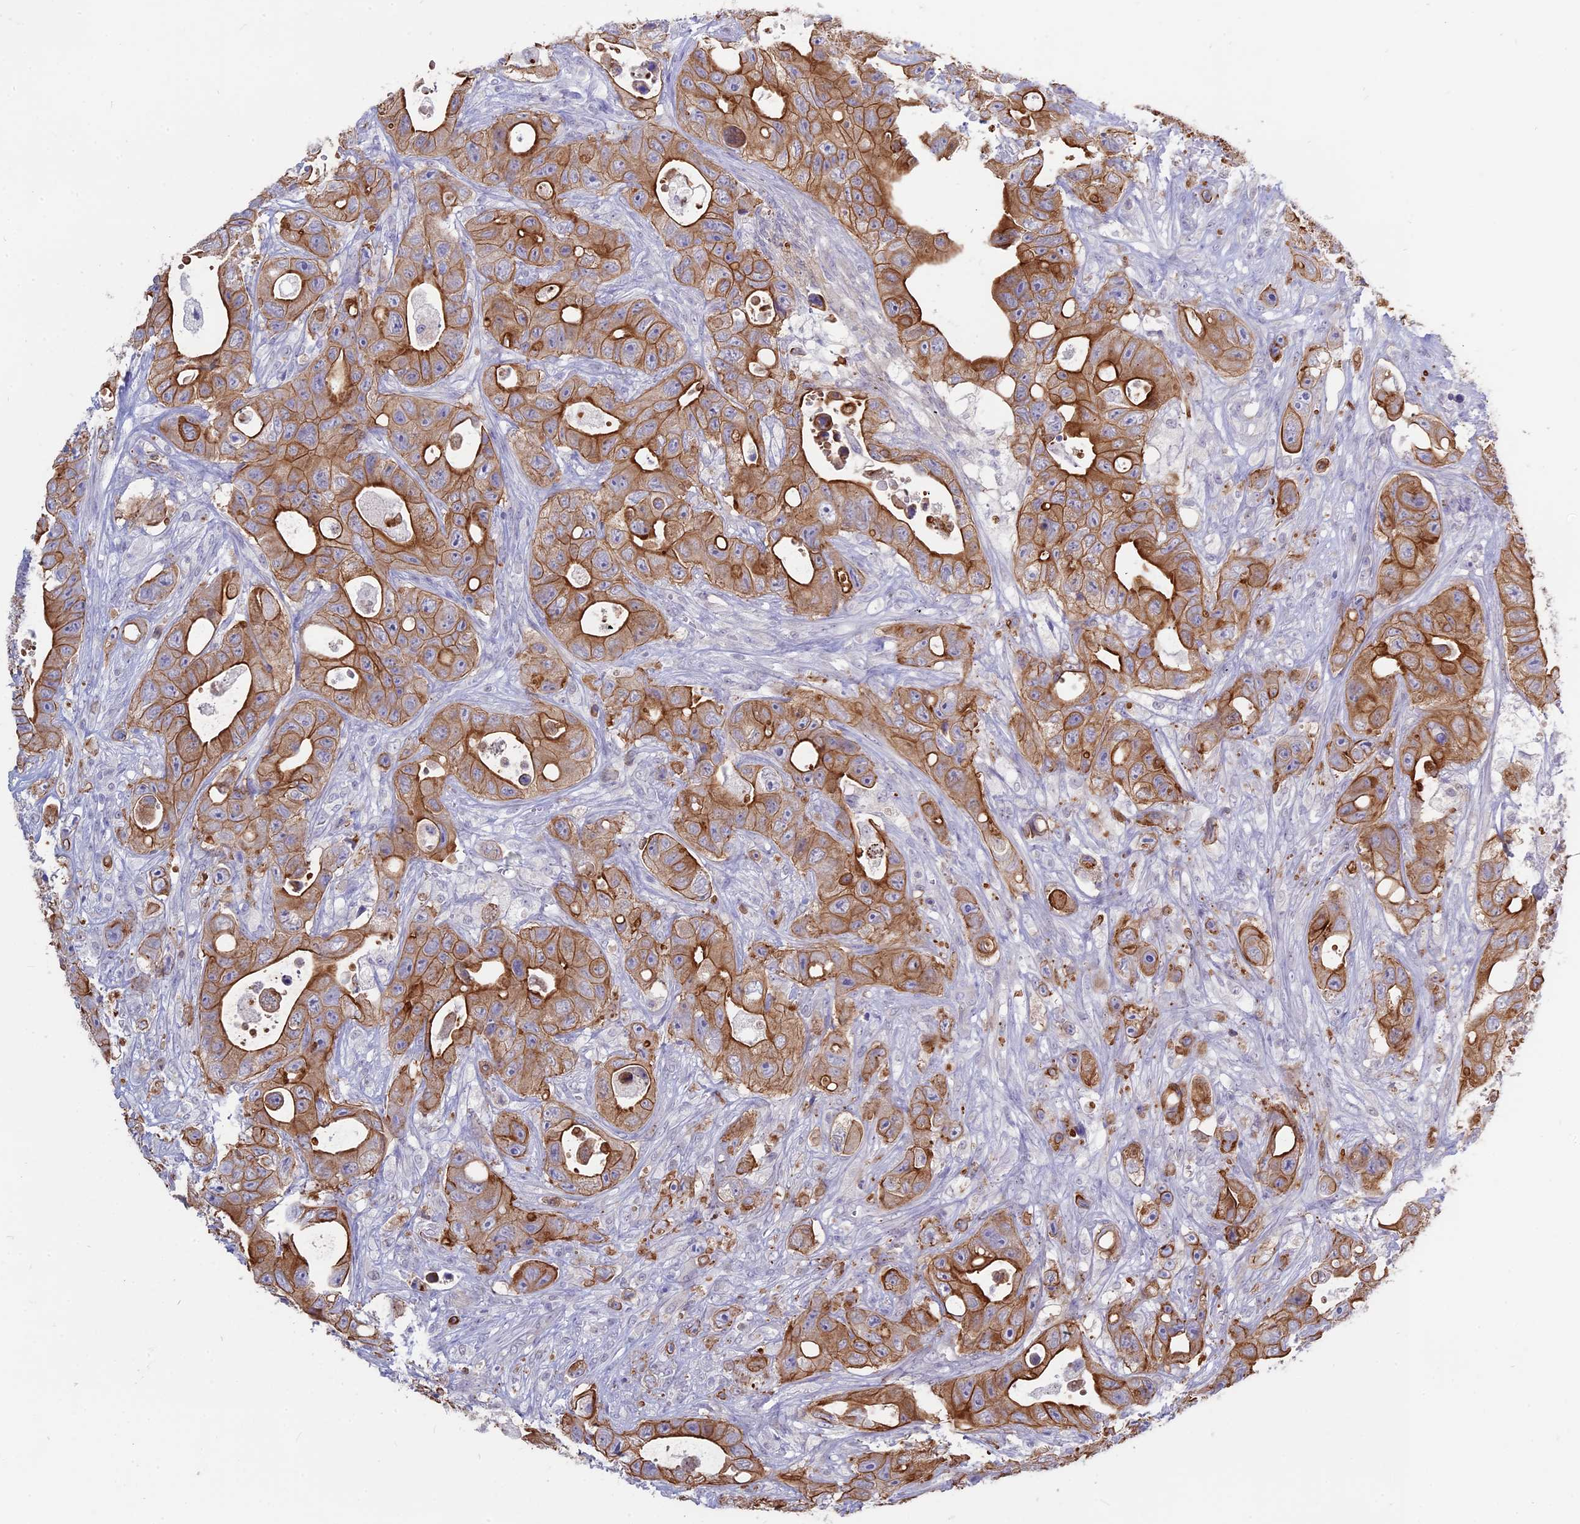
{"staining": {"intensity": "moderate", "quantity": ">75%", "location": "cytoplasmic/membranous"}, "tissue": "colorectal cancer", "cell_type": "Tumor cells", "image_type": "cancer", "snomed": [{"axis": "morphology", "description": "Adenocarcinoma, NOS"}, {"axis": "topography", "description": "Colon"}], "caption": "Immunohistochemical staining of human colorectal cancer displays medium levels of moderate cytoplasmic/membranous protein staining in approximately >75% of tumor cells.", "gene": "MYO5B", "patient": {"sex": "female", "age": 46}}